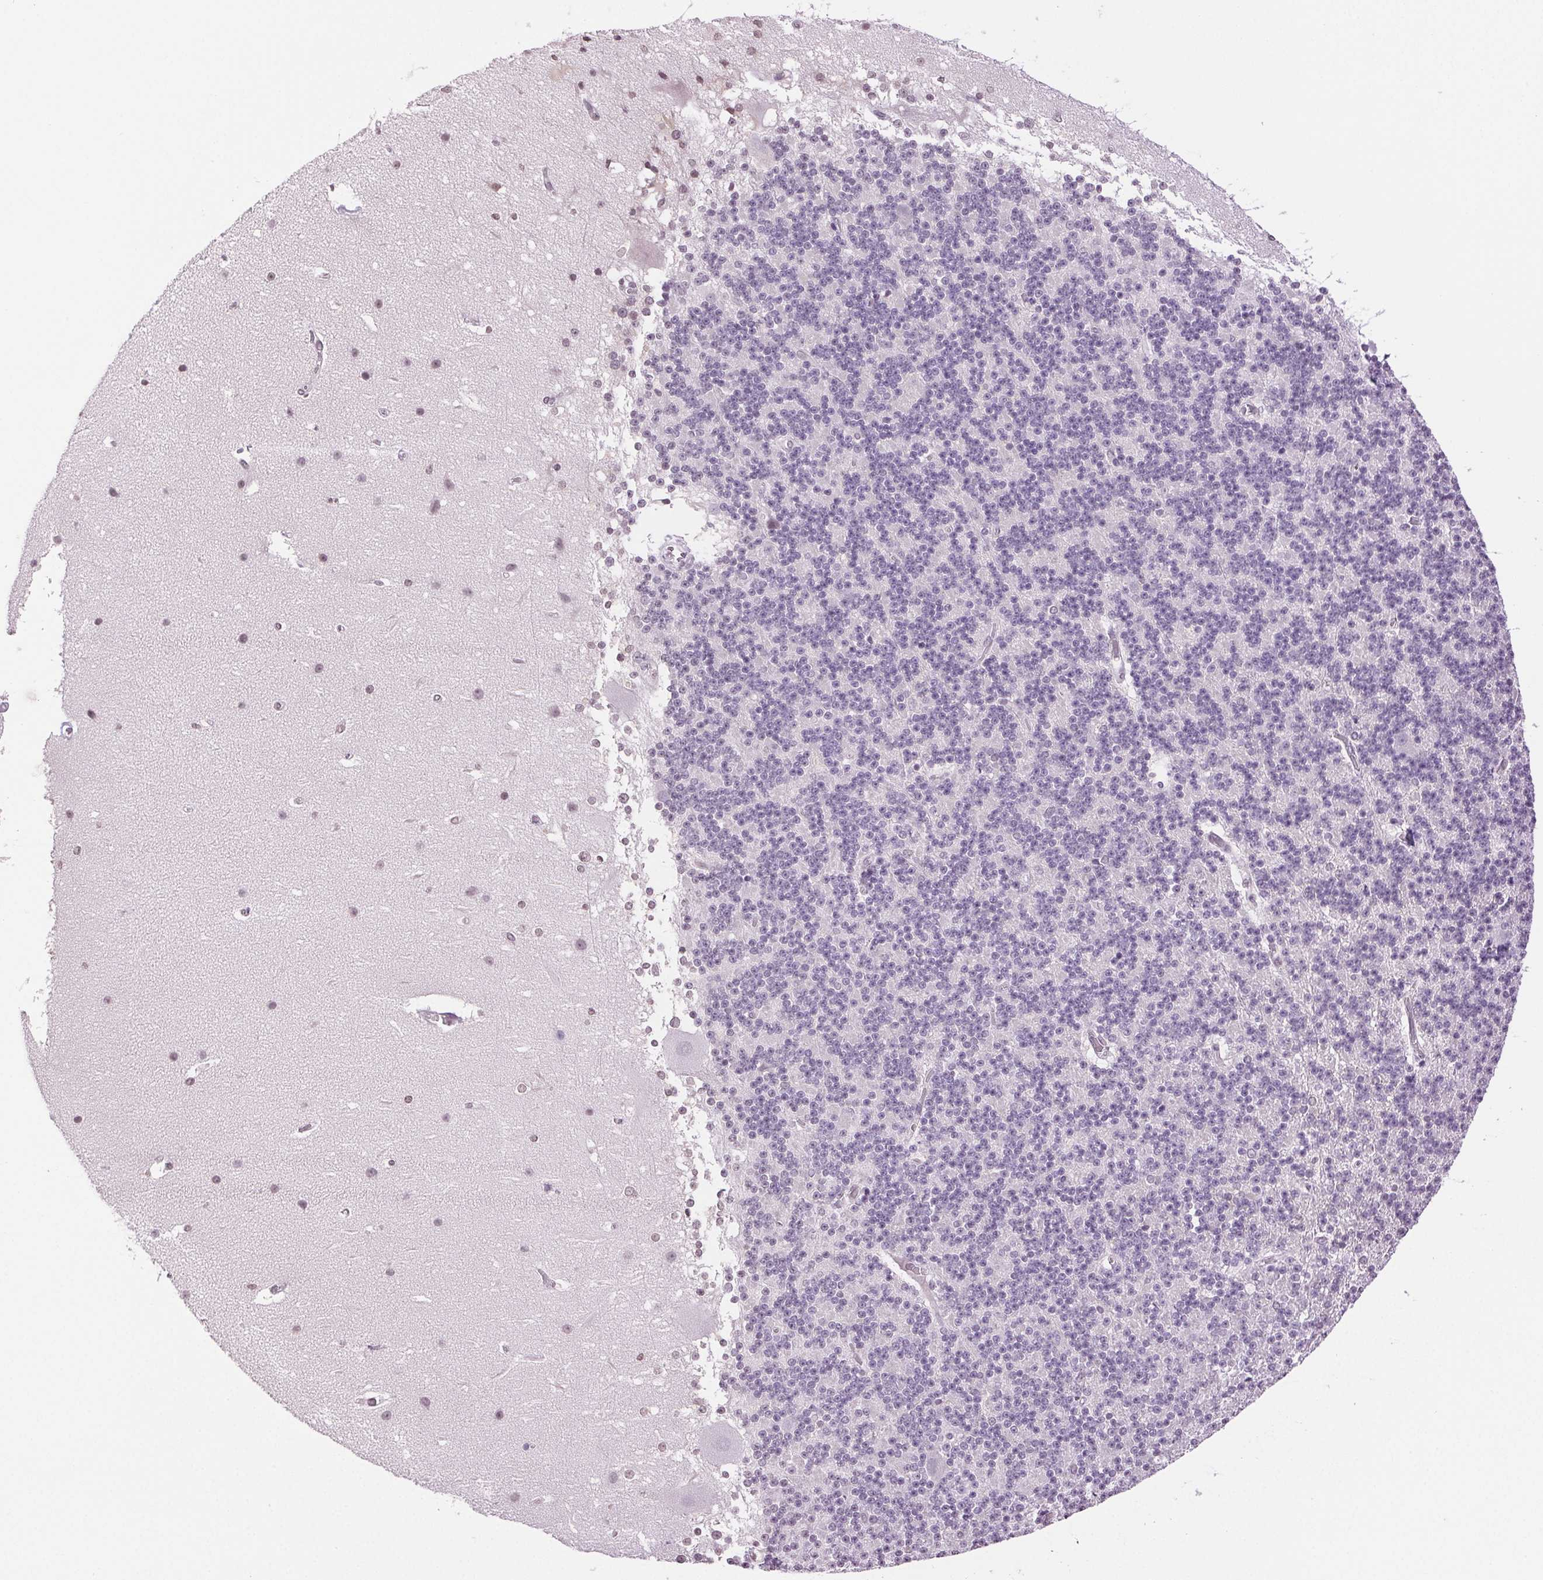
{"staining": {"intensity": "negative", "quantity": "none", "location": "none"}, "tissue": "cerebellum", "cell_type": "Cells in granular layer", "image_type": "normal", "snomed": [{"axis": "morphology", "description": "Normal tissue, NOS"}, {"axis": "topography", "description": "Cerebellum"}], "caption": "This is a histopathology image of immunohistochemistry staining of benign cerebellum, which shows no staining in cells in granular layer.", "gene": "TNNT3", "patient": {"sex": "female", "age": 19}}